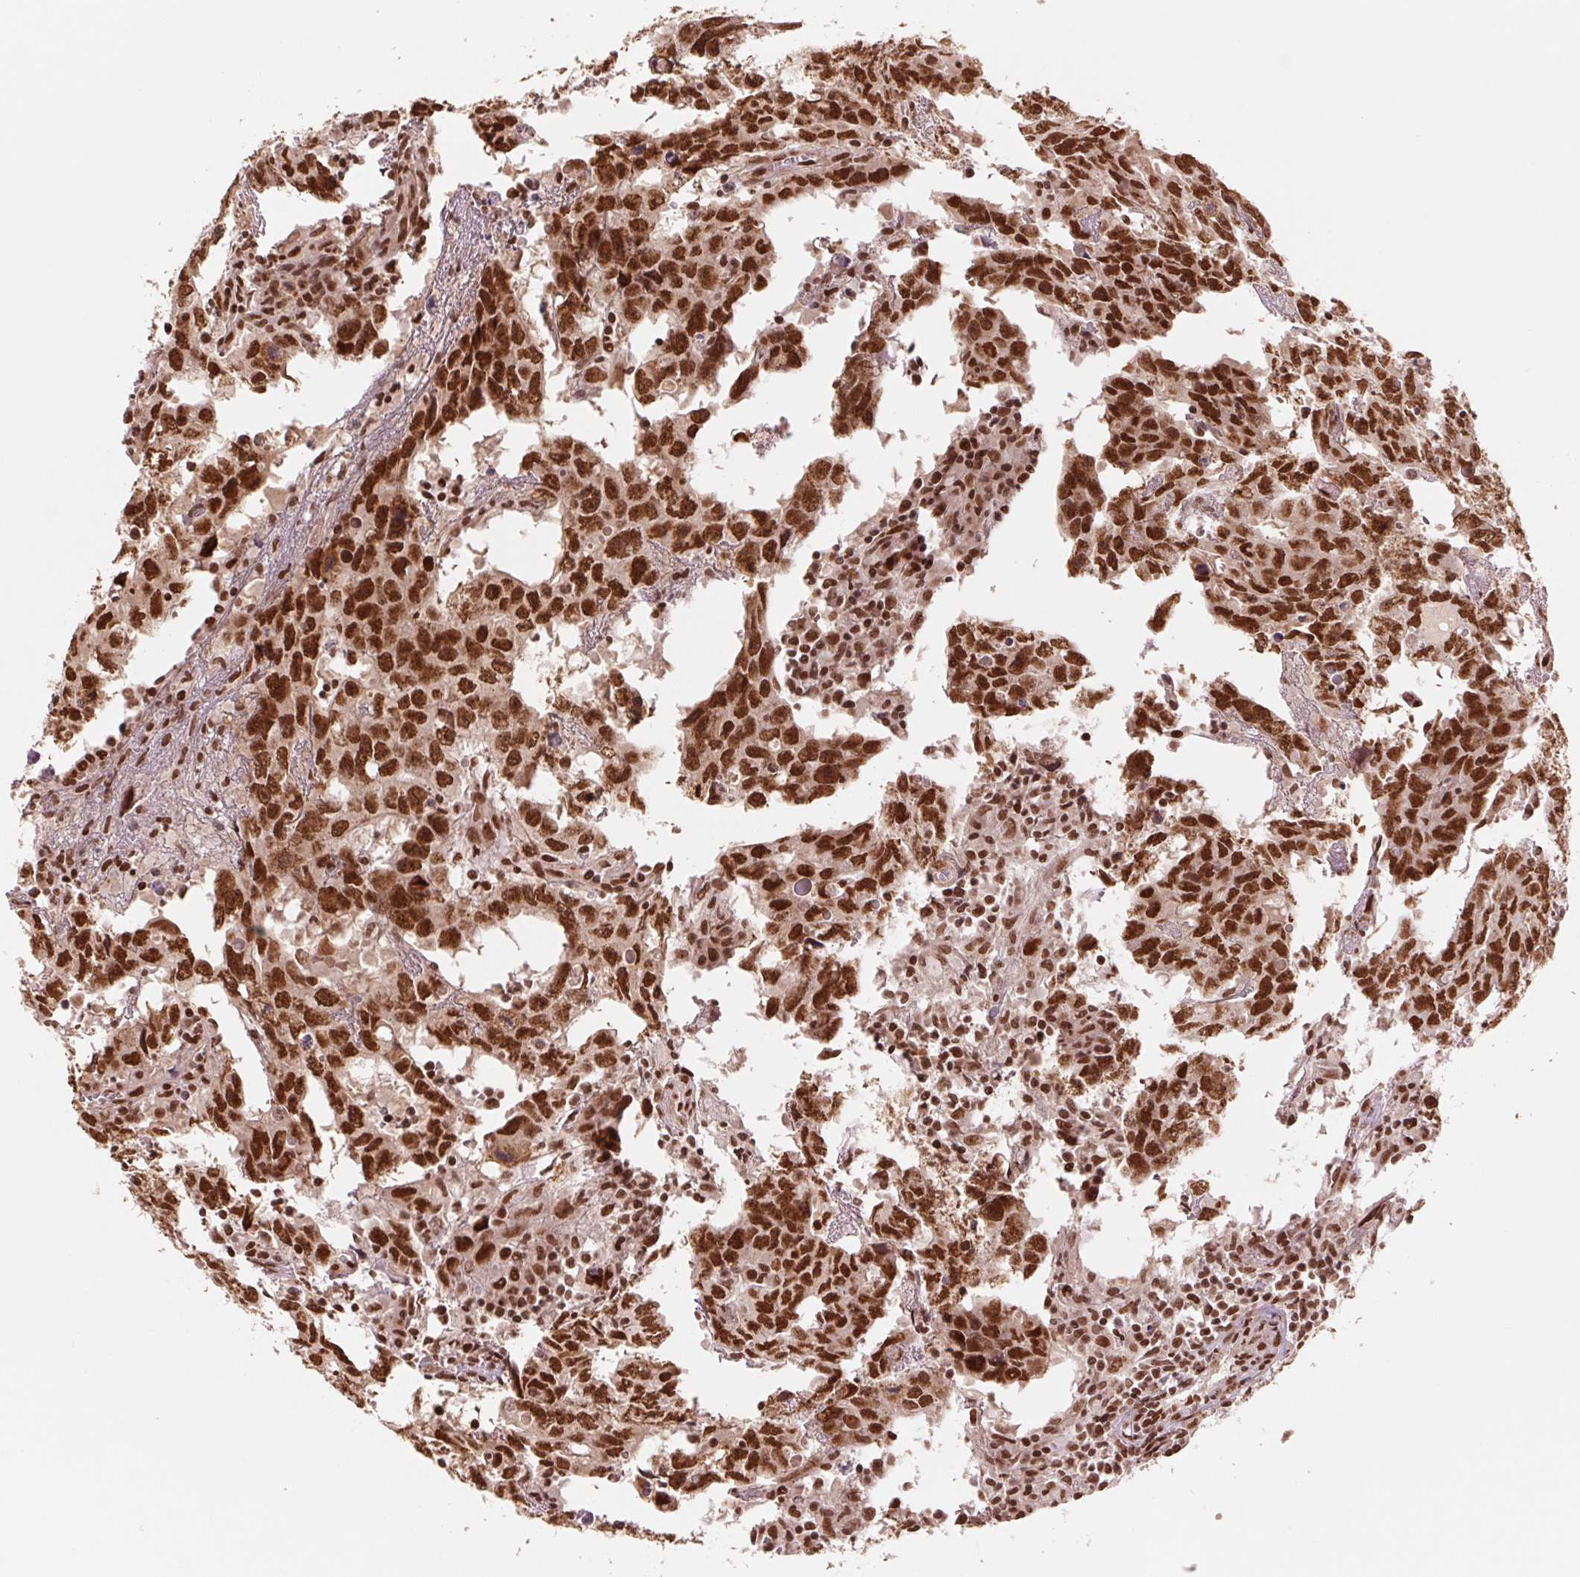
{"staining": {"intensity": "strong", "quantity": ">75%", "location": "nuclear"}, "tissue": "testis cancer", "cell_type": "Tumor cells", "image_type": "cancer", "snomed": [{"axis": "morphology", "description": "Carcinoma, Embryonal, NOS"}, {"axis": "topography", "description": "Testis"}], "caption": "Immunohistochemistry of testis cancer (embryonal carcinoma) displays high levels of strong nuclear positivity in about >75% of tumor cells. (DAB = brown stain, brightfield microscopy at high magnification).", "gene": "TTLL9", "patient": {"sex": "male", "age": 22}}